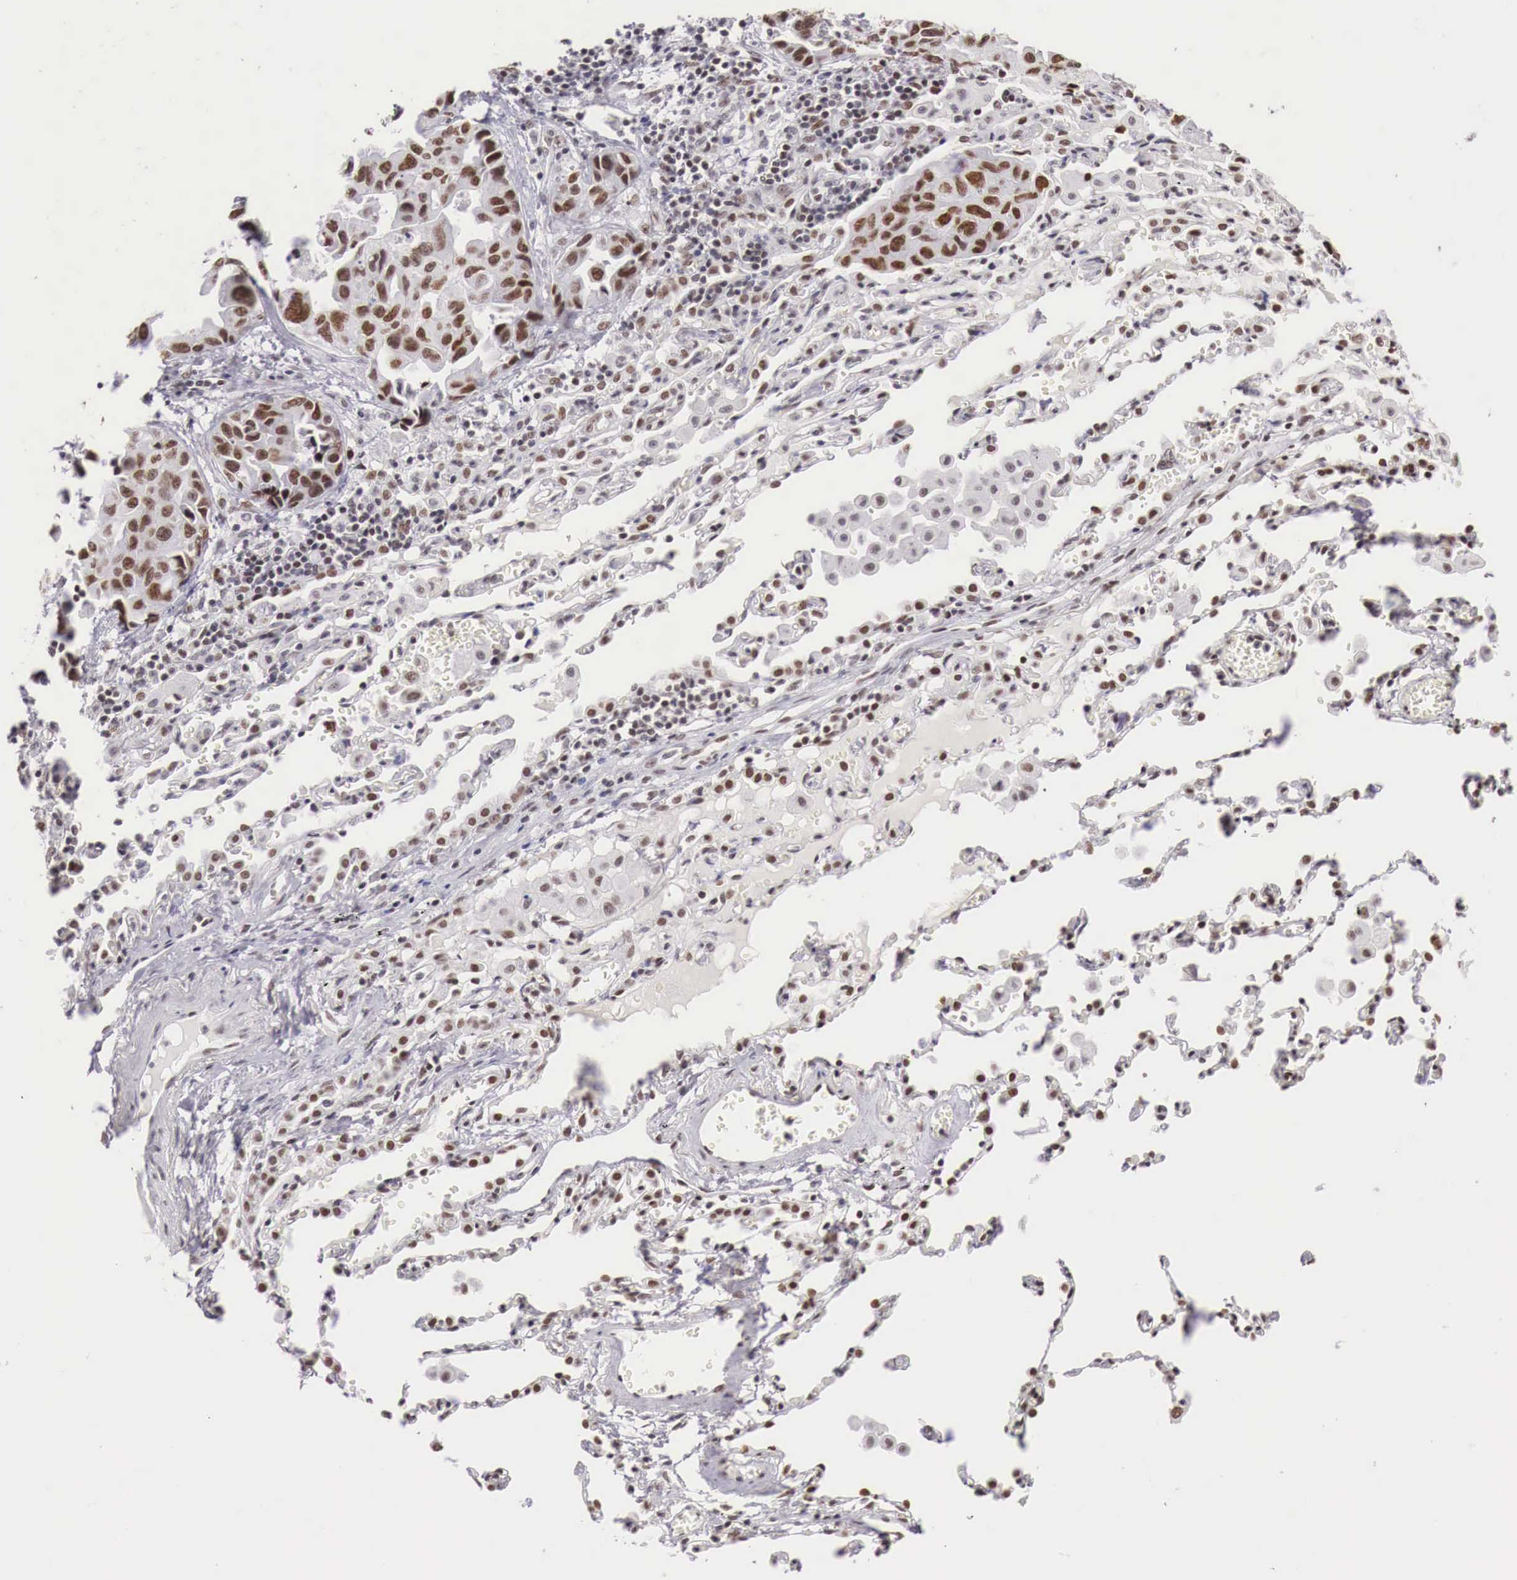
{"staining": {"intensity": "strong", "quantity": ">75%", "location": "nuclear"}, "tissue": "lung cancer", "cell_type": "Tumor cells", "image_type": "cancer", "snomed": [{"axis": "morphology", "description": "Adenocarcinoma, NOS"}, {"axis": "topography", "description": "Lung"}], "caption": "Human lung adenocarcinoma stained with a protein marker shows strong staining in tumor cells.", "gene": "PHF14", "patient": {"sex": "male", "age": 64}}